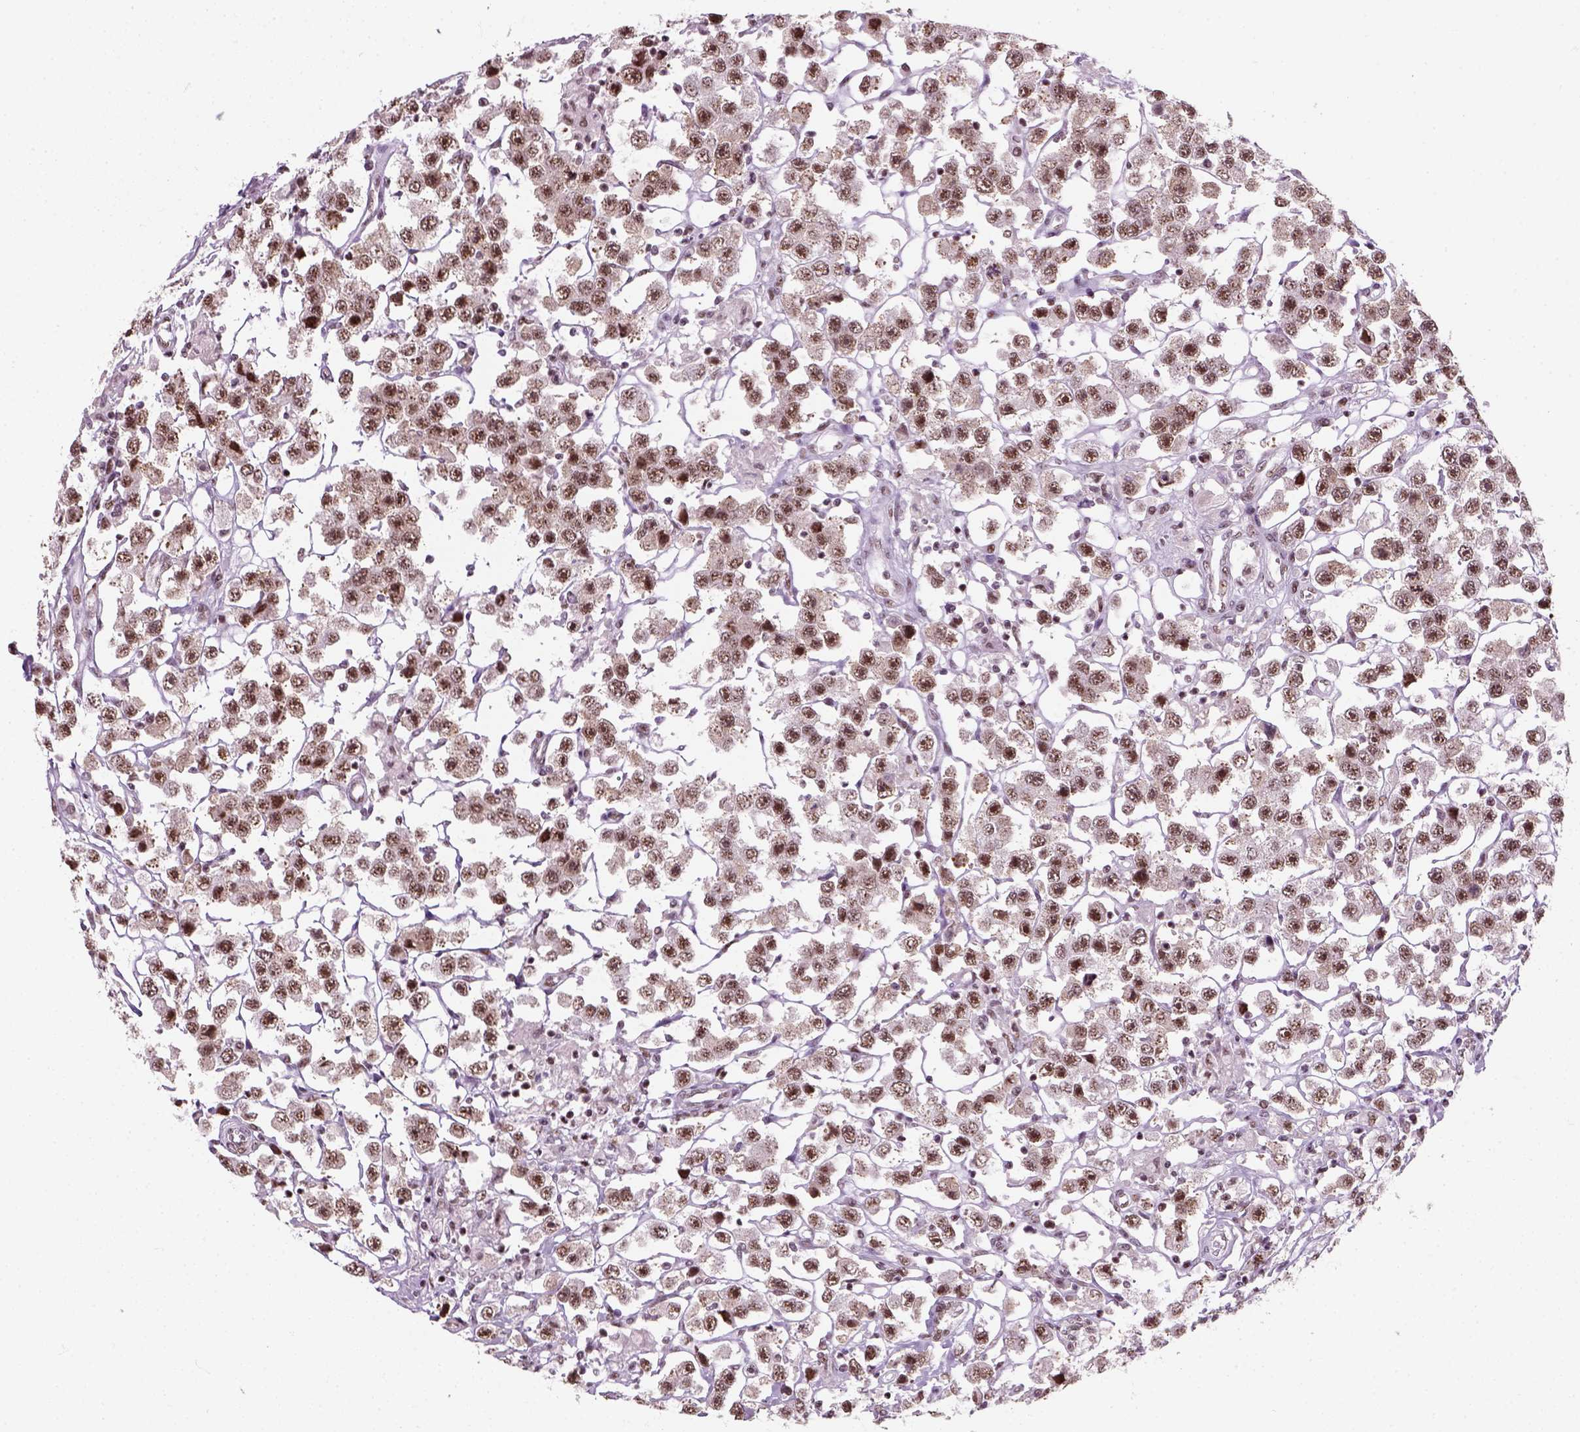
{"staining": {"intensity": "weak", "quantity": ">75%", "location": "nuclear"}, "tissue": "testis cancer", "cell_type": "Tumor cells", "image_type": "cancer", "snomed": [{"axis": "morphology", "description": "Seminoma, NOS"}, {"axis": "topography", "description": "Testis"}], "caption": "Immunohistochemistry (IHC) photomicrograph of neoplastic tissue: seminoma (testis) stained using immunohistochemistry demonstrates low levels of weak protein expression localized specifically in the nuclear of tumor cells, appearing as a nuclear brown color.", "gene": "GTF2F1", "patient": {"sex": "male", "age": 45}}